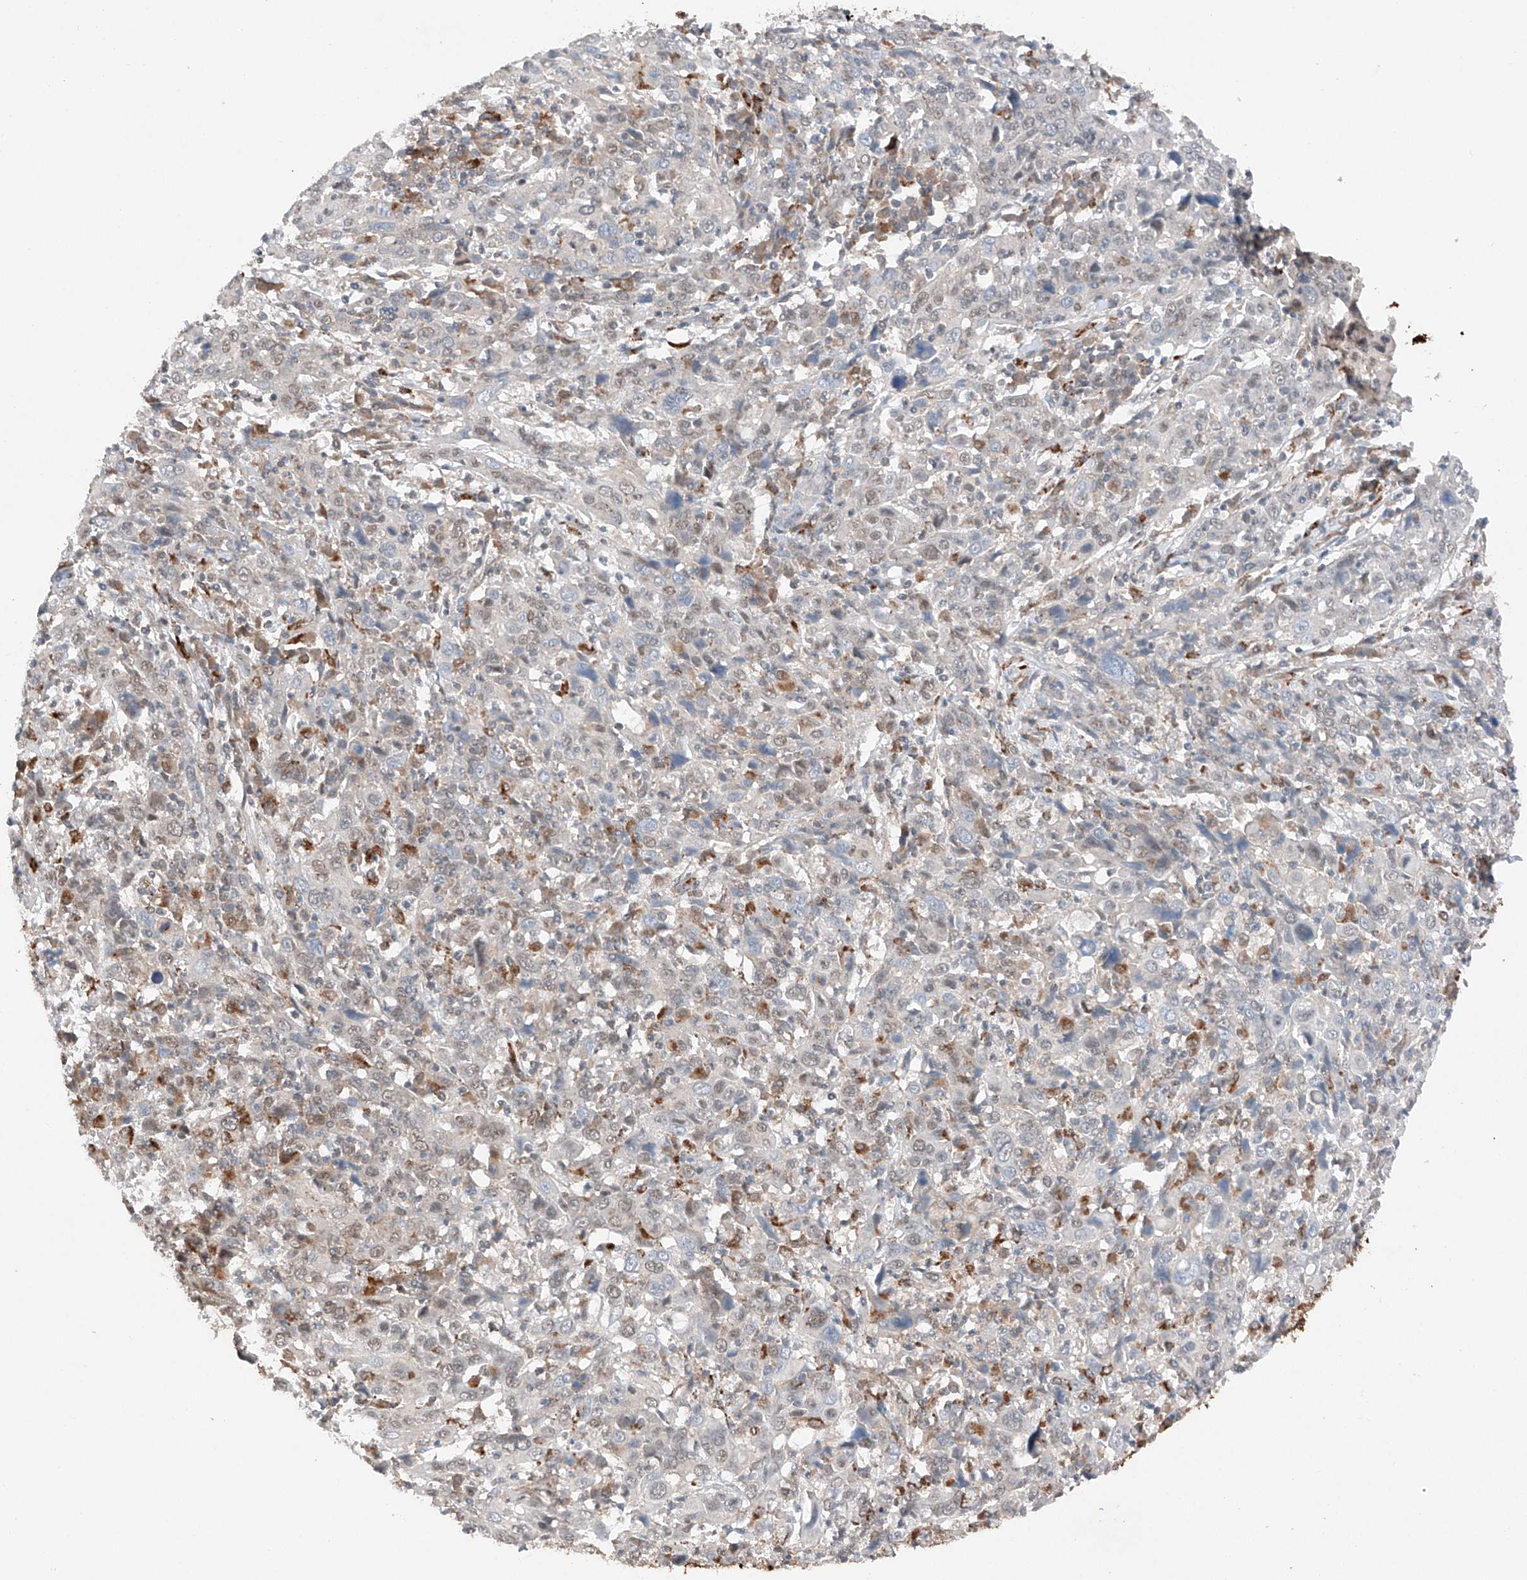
{"staining": {"intensity": "weak", "quantity": "<25%", "location": "nuclear"}, "tissue": "cervical cancer", "cell_type": "Tumor cells", "image_type": "cancer", "snomed": [{"axis": "morphology", "description": "Squamous cell carcinoma, NOS"}, {"axis": "topography", "description": "Cervix"}], "caption": "High power microscopy micrograph of an IHC image of cervical cancer (squamous cell carcinoma), revealing no significant positivity in tumor cells. (Brightfield microscopy of DAB immunohistochemistry at high magnification).", "gene": "TBX4", "patient": {"sex": "female", "age": 46}}